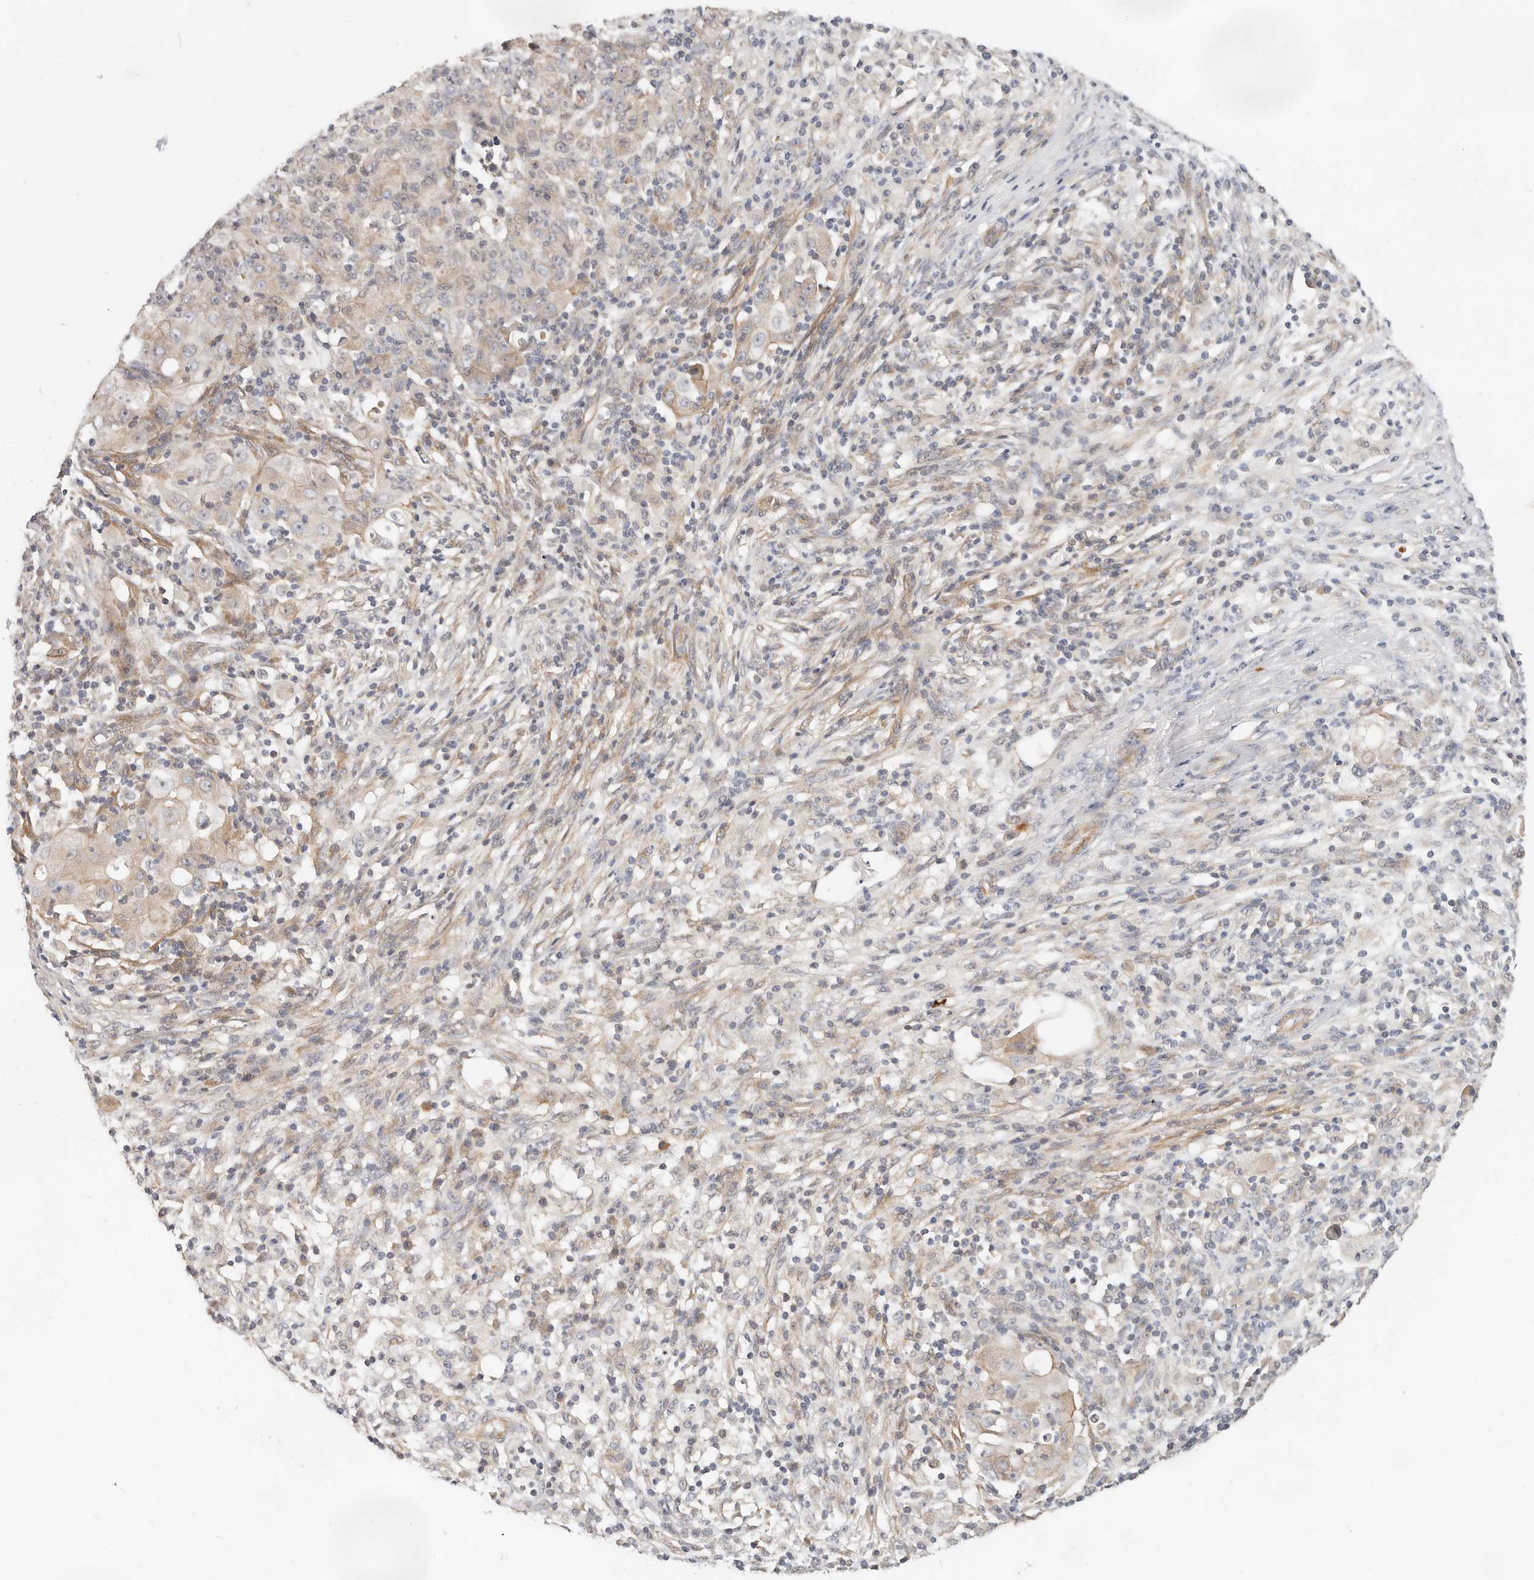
{"staining": {"intensity": "weak", "quantity": "<25%", "location": "cytoplasmic/membranous"}, "tissue": "ovarian cancer", "cell_type": "Tumor cells", "image_type": "cancer", "snomed": [{"axis": "morphology", "description": "Carcinoma, endometroid"}, {"axis": "topography", "description": "Ovary"}], "caption": "Tumor cells are negative for protein expression in human endometroid carcinoma (ovarian).", "gene": "ZRANB1", "patient": {"sex": "female", "age": 42}}